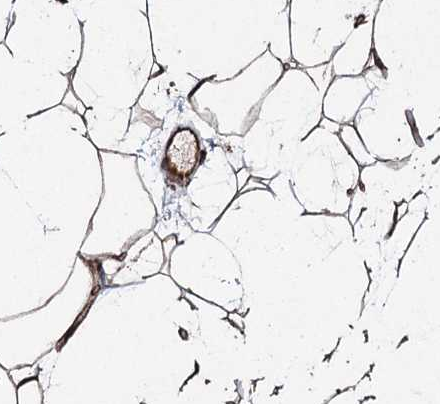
{"staining": {"intensity": "moderate", "quantity": ">75%", "location": "cytoplasmic/membranous"}, "tissue": "adipose tissue", "cell_type": "Adipocytes", "image_type": "normal", "snomed": [{"axis": "morphology", "description": "Normal tissue, NOS"}, {"axis": "topography", "description": "Breast"}], "caption": "Adipose tissue stained with a brown dye demonstrates moderate cytoplasmic/membranous positive positivity in about >75% of adipocytes.", "gene": "SLF2", "patient": {"sex": "female", "age": 26}}